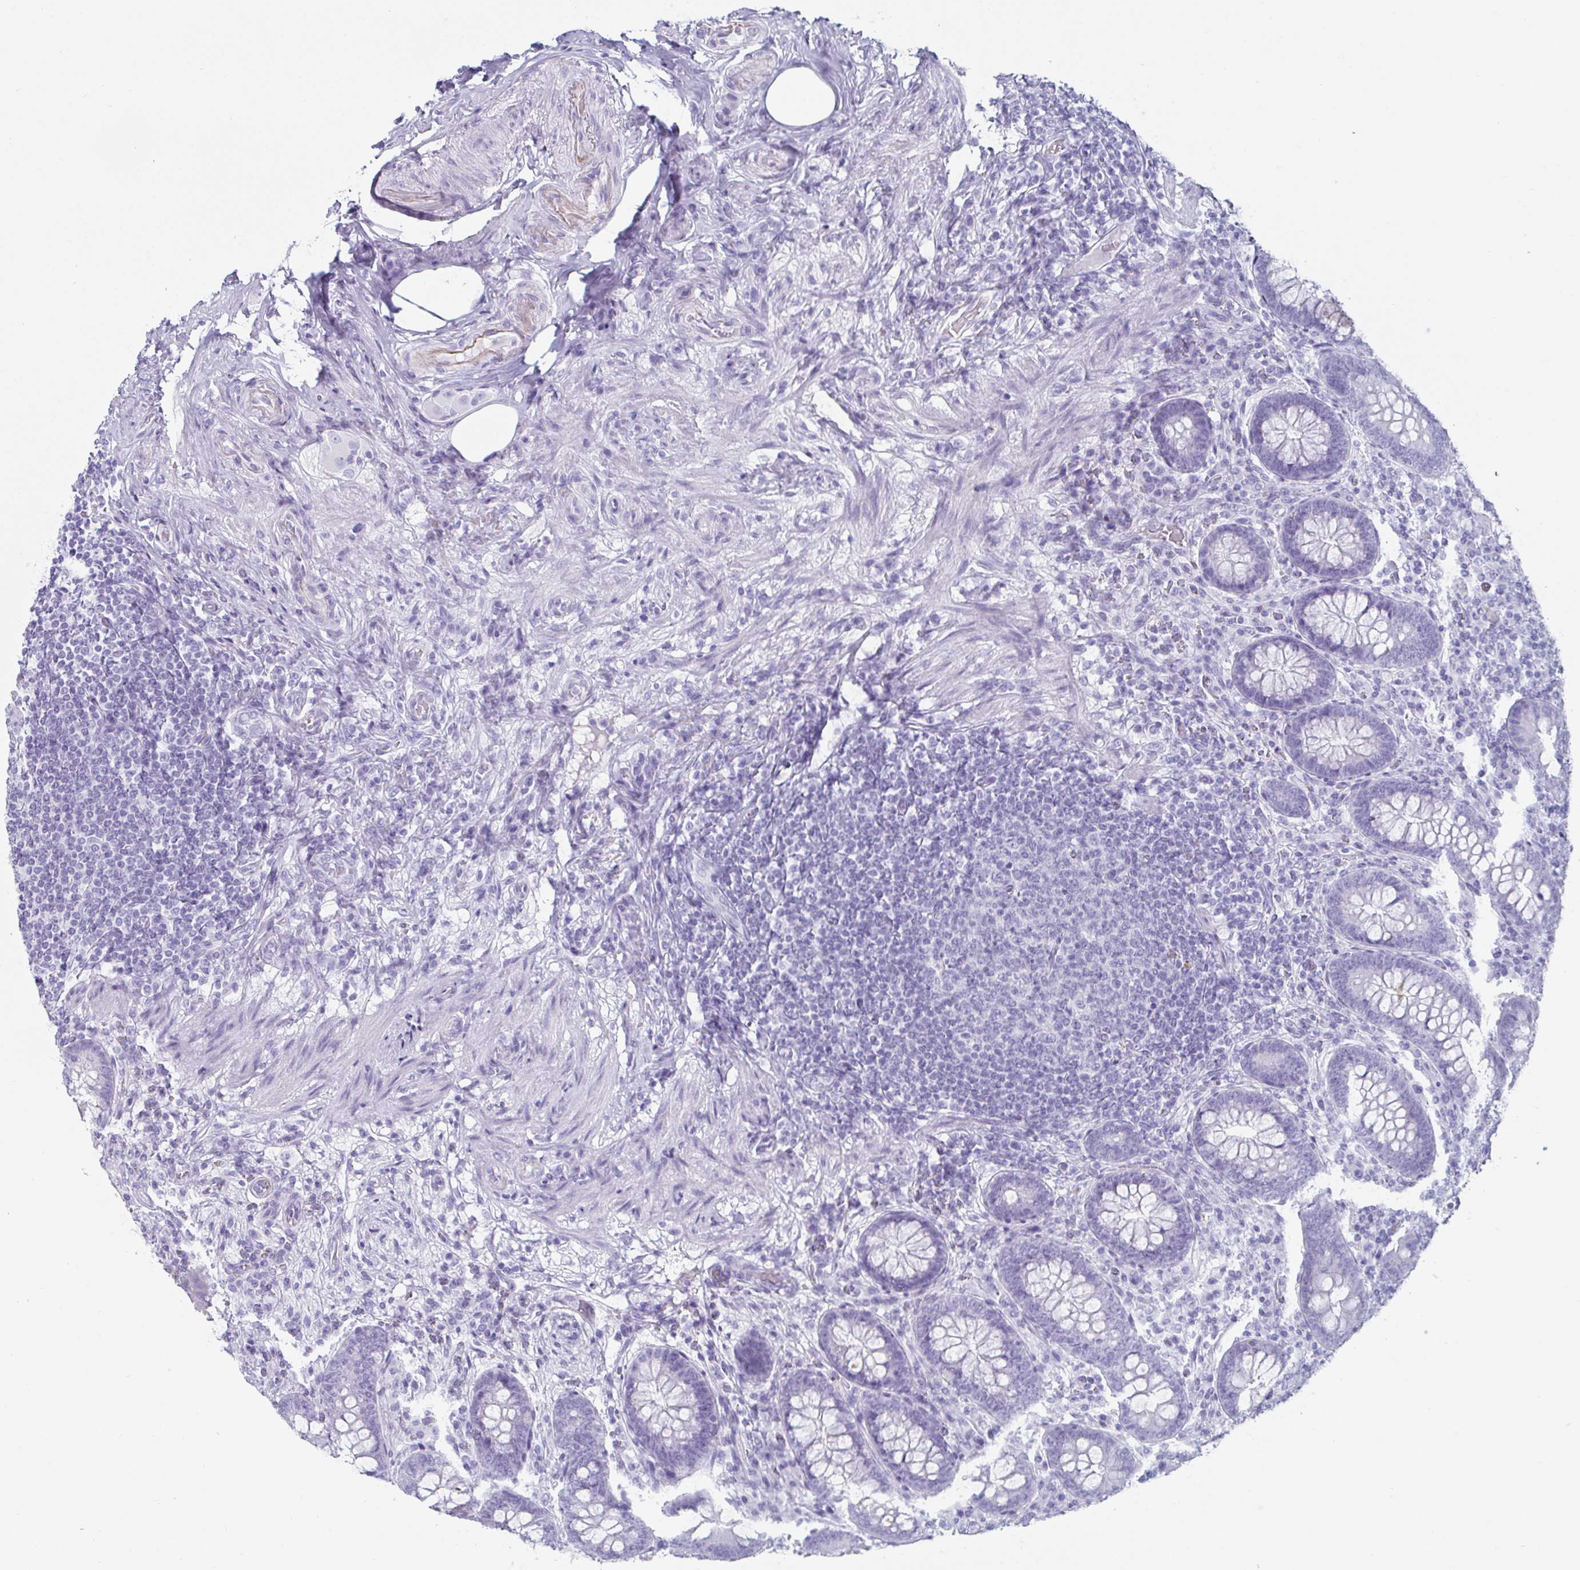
{"staining": {"intensity": "negative", "quantity": "none", "location": "none"}, "tissue": "appendix", "cell_type": "Glandular cells", "image_type": "normal", "snomed": [{"axis": "morphology", "description": "Normal tissue, NOS"}, {"axis": "topography", "description": "Appendix"}], "caption": "Glandular cells show no significant protein staining in normal appendix. (Stains: DAB (3,3'-diaminobenzidine) immunohistochemistry with hematoxylin counter stain, Microscopy: brightfield microscopy at high magnification).", "gene": "CREG2", "patient": {"sex": "male", "age": 71}}